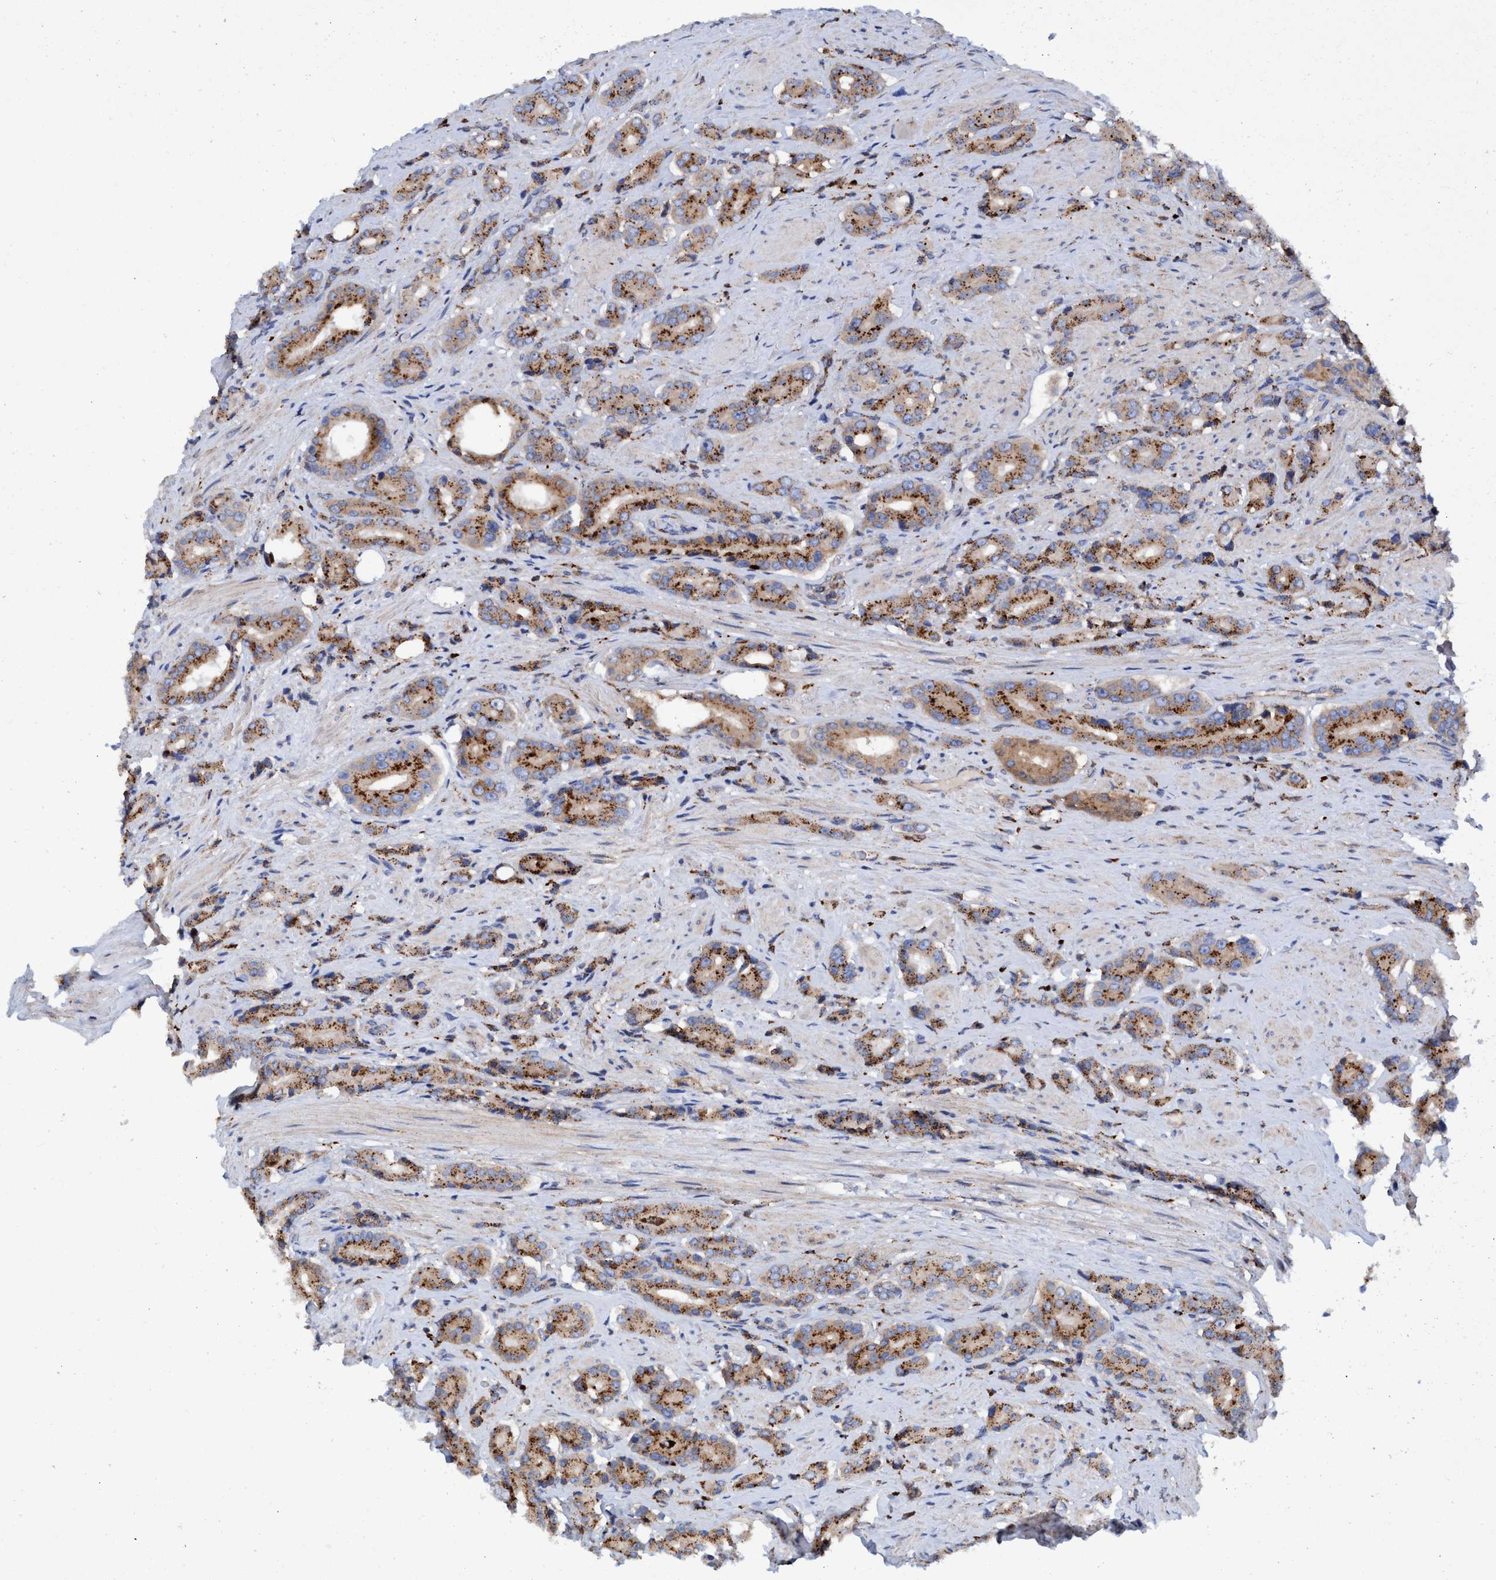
{"staining": {"intensity": "moderate", "quantity": ">75%", "location": "cytoplasmic/membranous"}, "tissue": "prostate cancer", "cell_type": "Tumor cells", "image_type": "cancer", "snomed": [{"axis": "morphology", "description": "Adenocarcinoma, High grade"}, {"axis": "topography", "description": "Prostate"}], "caption": "The image demonstrates a brown stain indicating the presence of a protein in the cytoplasmic/membranous of tumor cells in high-grade adenocarcinoma (prostate).", "gene": "TRIM65", "patient": {"sex": "male", "age": 71}}